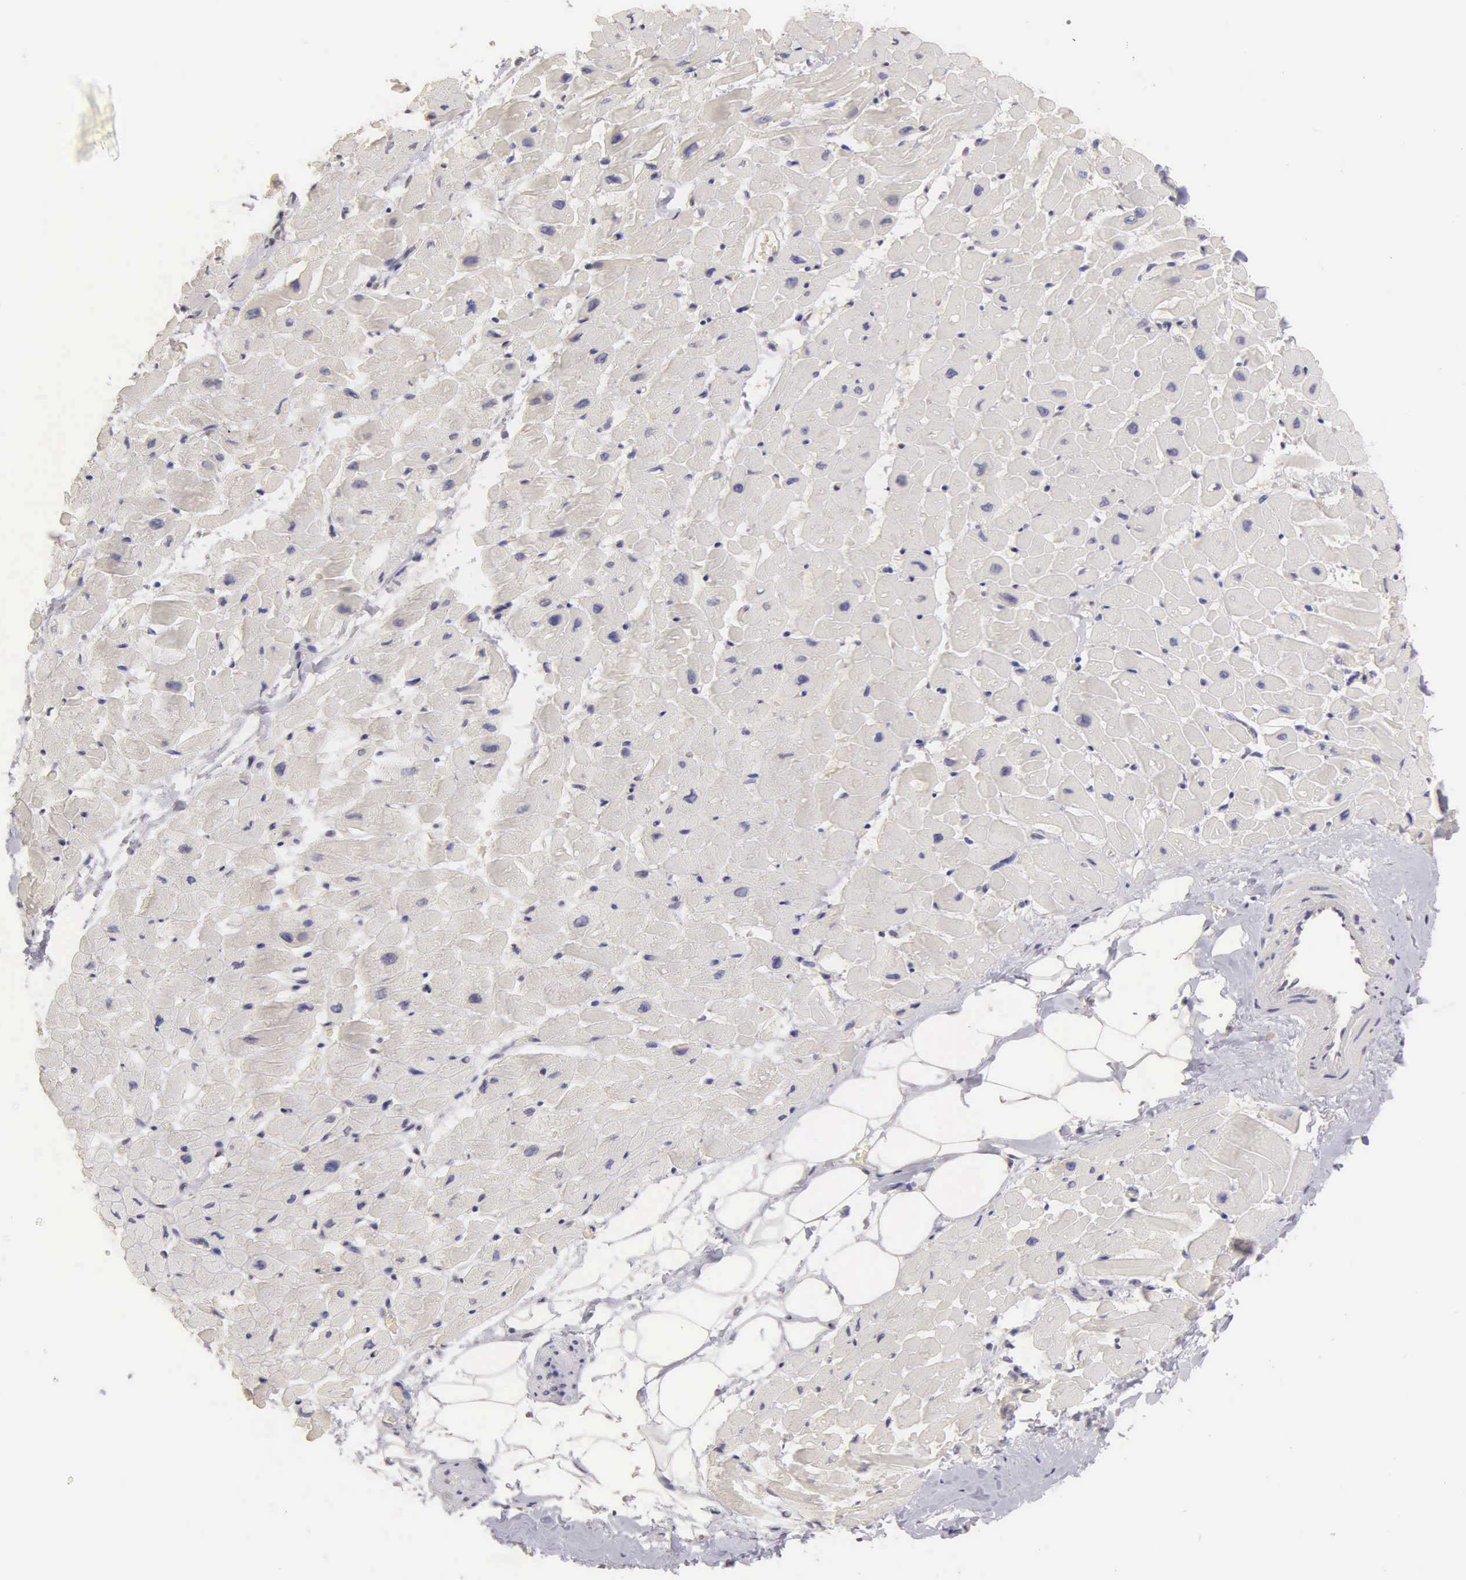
{"staining": {"intensity": "negative", "quantity": "none", "location": "none"}, "tissue": "heart muscle", "cell_type": "Cardiomyocytes", "image_type": "normal", "snomed": [{"axis": "morphology", "description": "Normal tissue, NOS"}, {"axis": "topography", "description": "Heart"}], "caption": "Protein analysis of unremarkable heart muscle reveals no significant staining in cardiomyocytes.", "gene": "ESR1", "patient": {"sex": "male", "age": 45}}